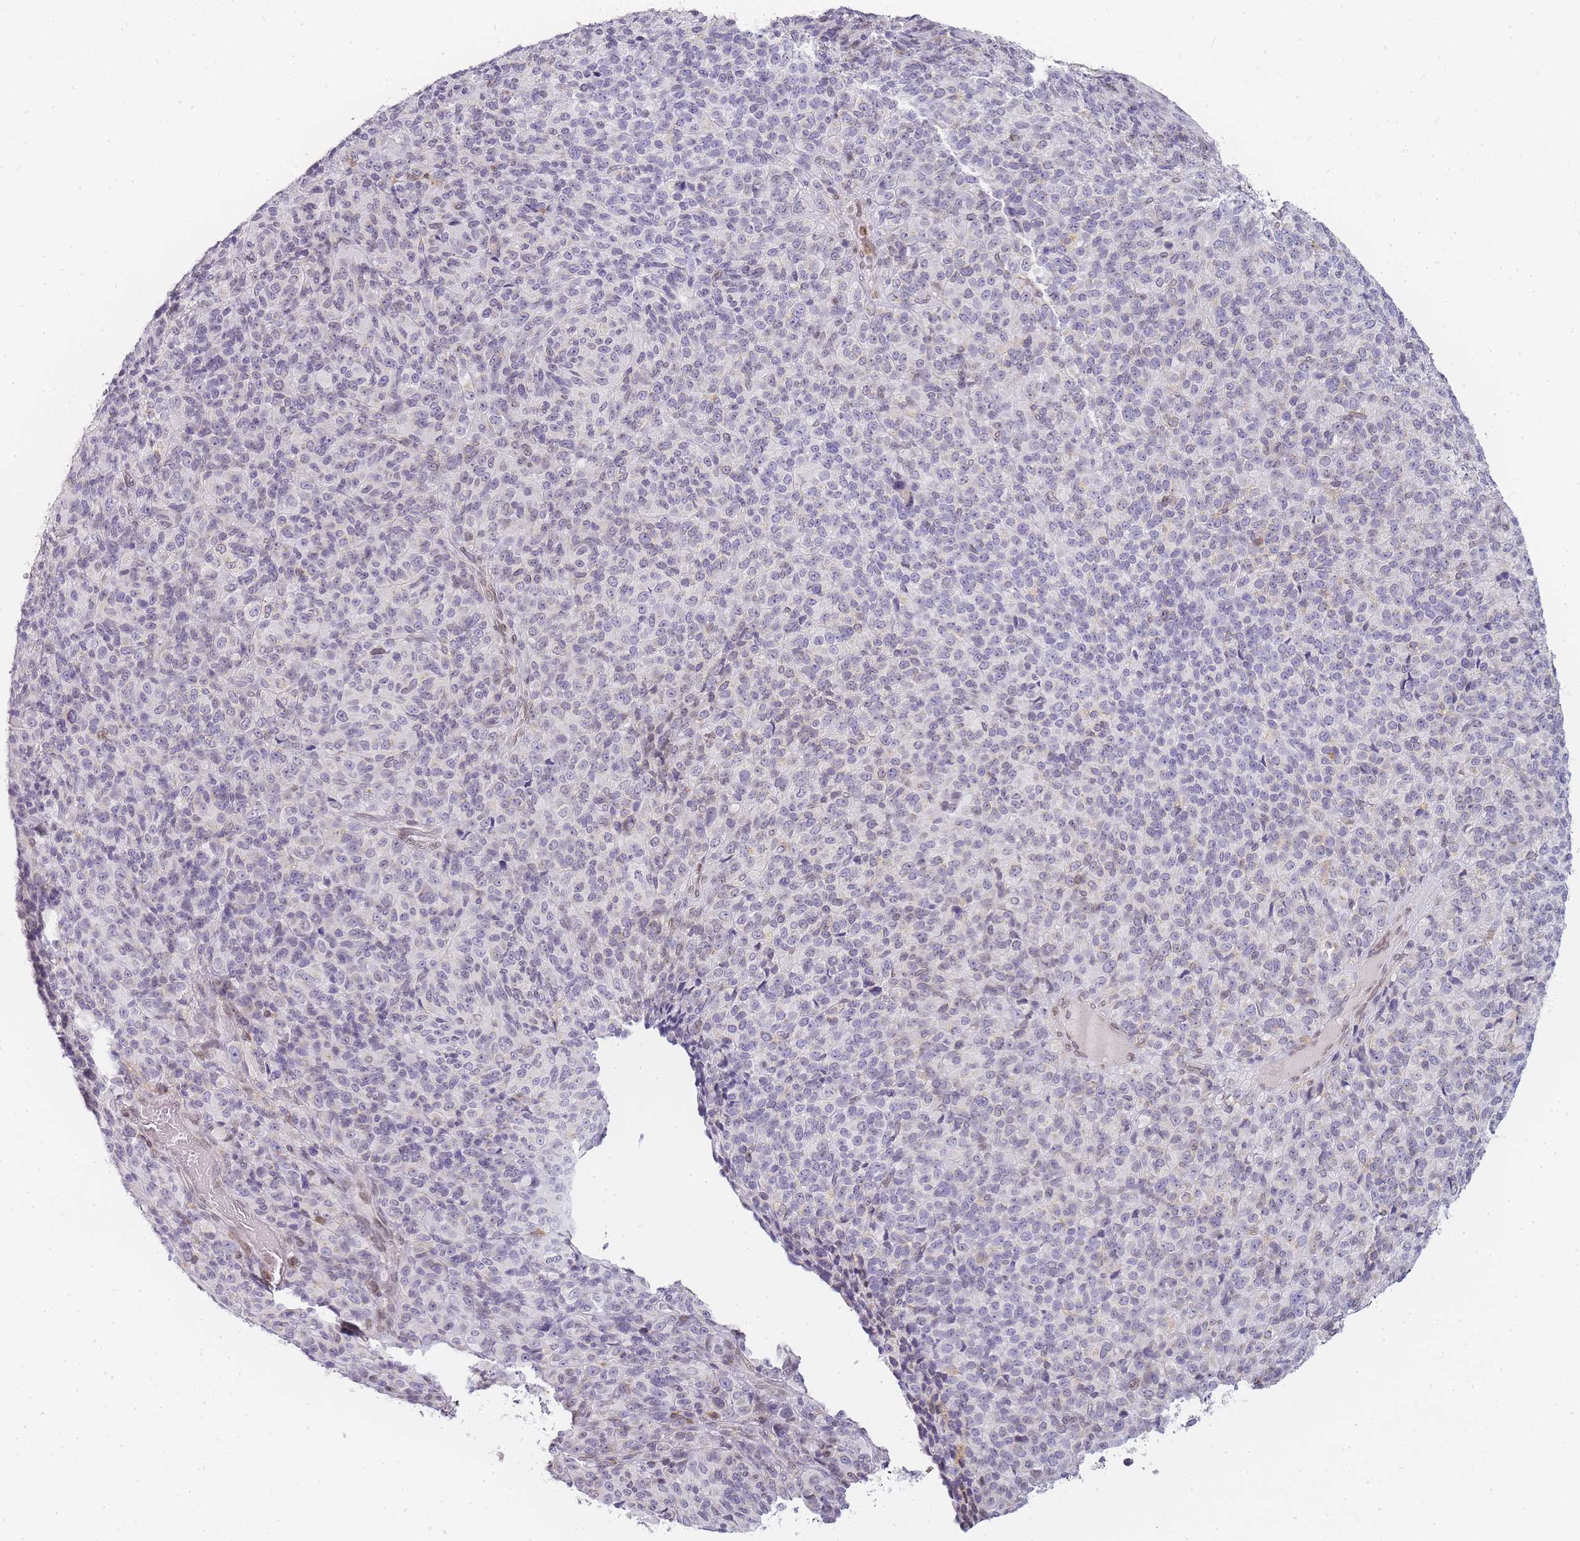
{"staining": {"intensity": "negative", "quantity": "none", "location": "none"}, "tissue": "melanoma", "cell_type": "Tumor cells", "image_type": "cancer", "snomed": [{"axis": "morphology", "description": "Malignant melanoma, Metastatic site"}, {"axis": "topography", "description": "Brain"}], "caption": "IHC micrograph of malignant melanoma (metastatic site) stained for a protein (brown), which shows no positivity in tumor cells.", "gene": "JAKMIP1", "patient": {"sex": "female", "age": 56}}